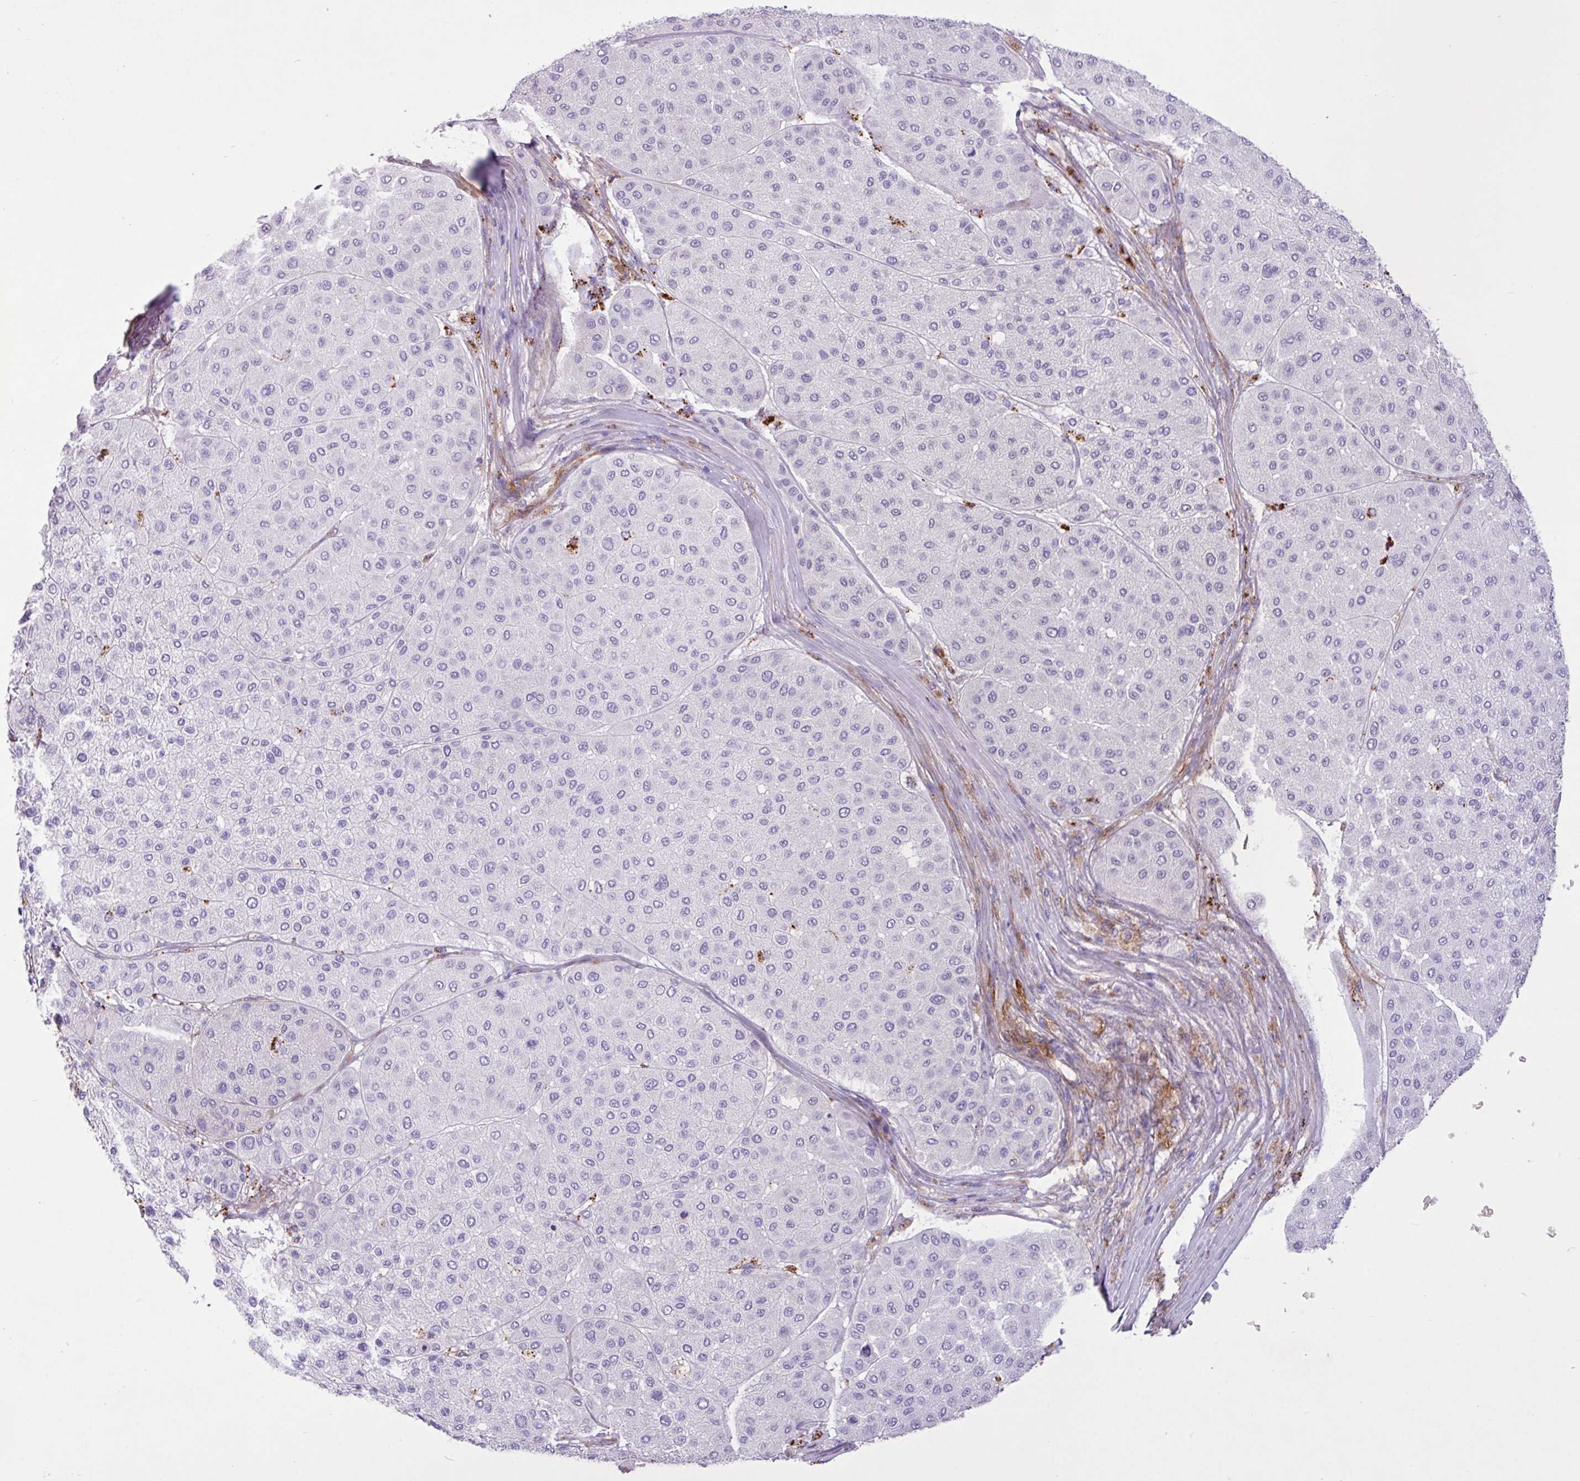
{"staining": {"intensity": "negative", "quantity": "none", "location": "none"}, "tissue": "melanoma", "cell_type": "Tumor cells", "image_type": "cancer", "snomed": [{"axis": "morphology", "description": "Malignant melanoma, Metastatic site"}, {"axis": "topography", "description": "Smooth muscle"}], "caption": "Melanoma was stained to show a protein in brown. There is no significant positivity in tumor cells.", "gene": "CD248", "patient": {"sex": "male", "age": 41}}